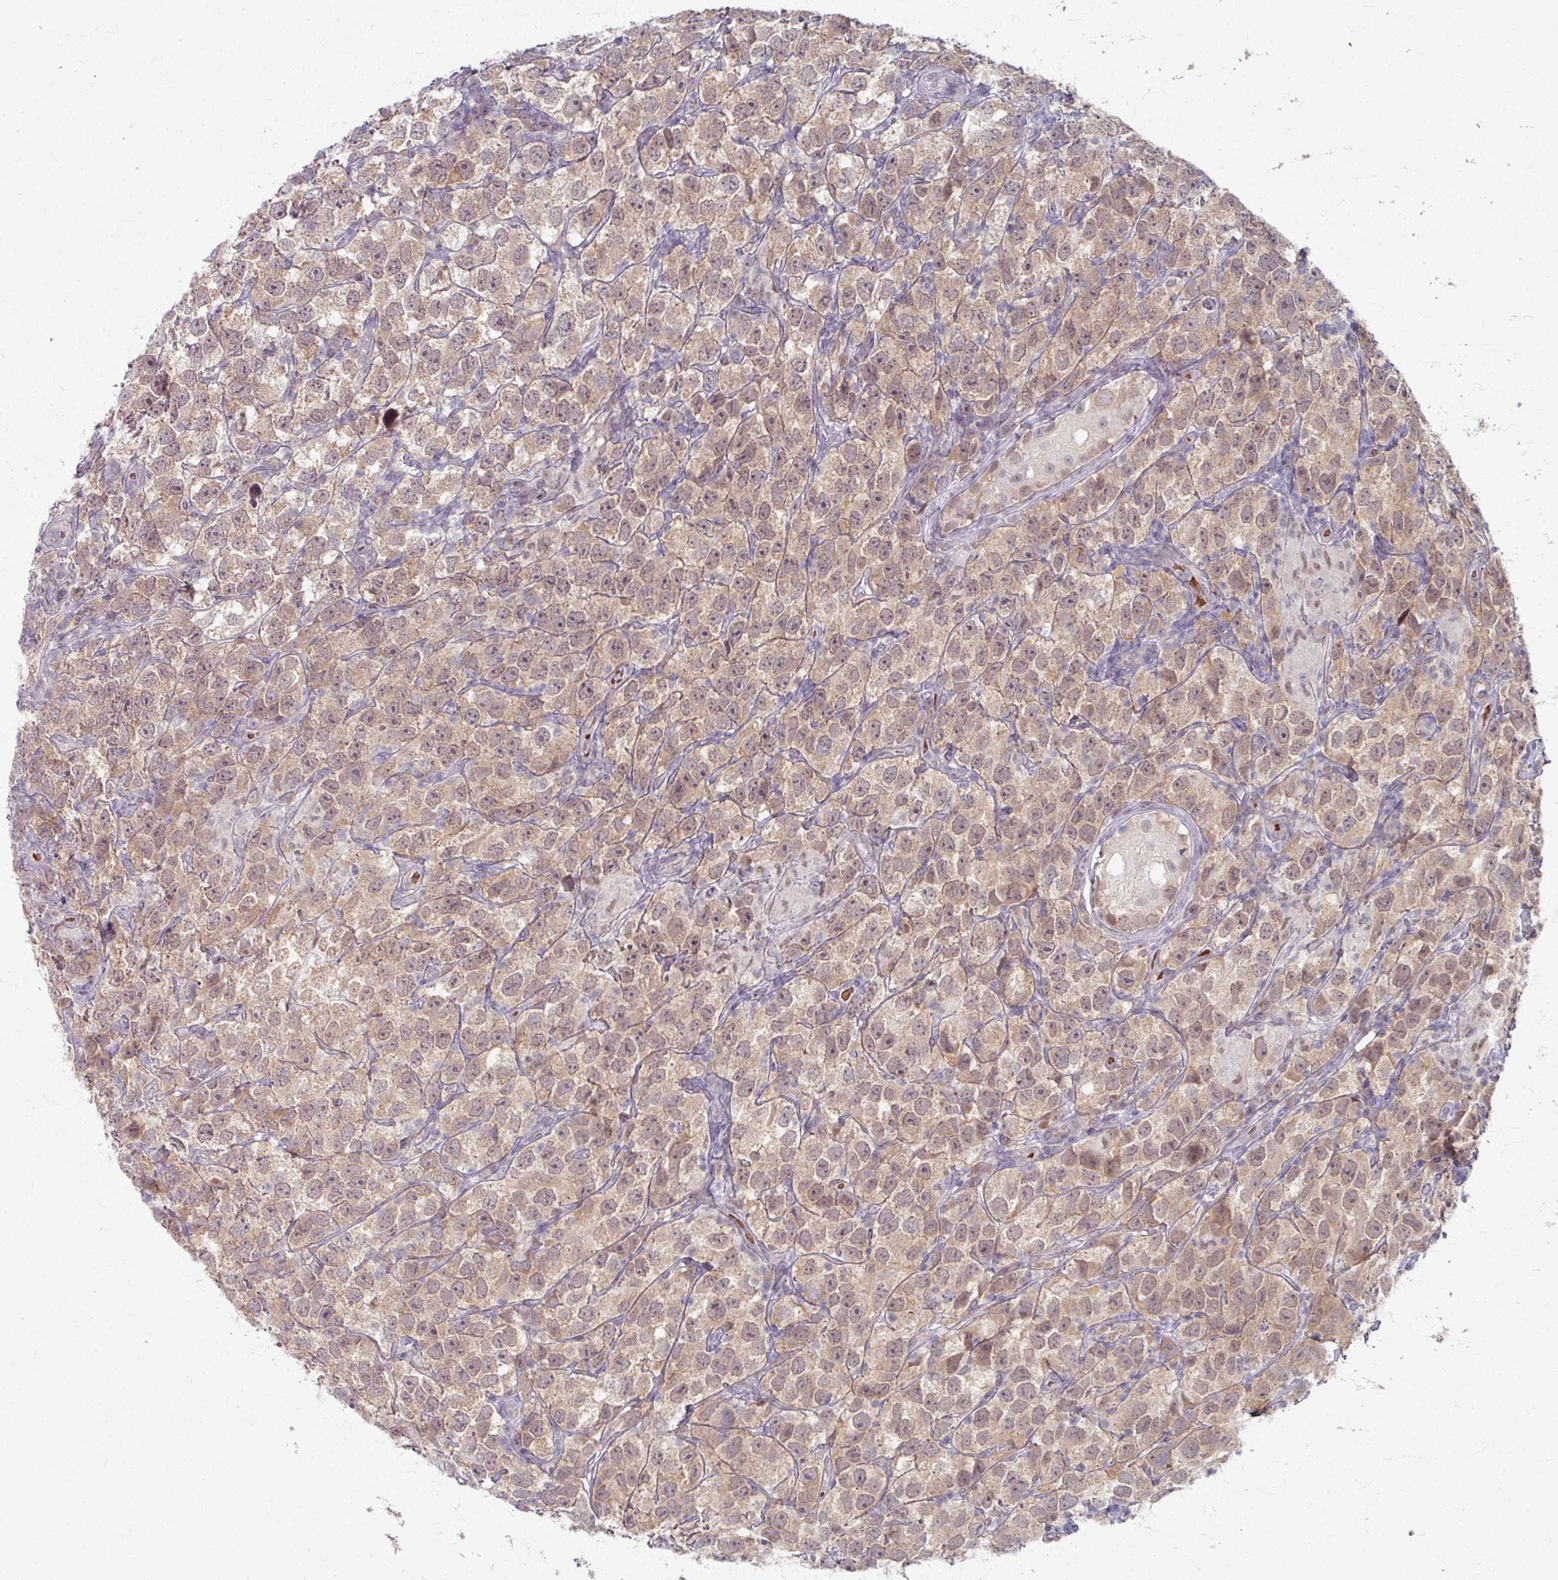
{"staining": {"intensity": "moderate", "quantity": ">75%", "location": "cytoplasmic/membranous,nuclear"}, "tissue": "testis cancer", "cell_type": "Tumor cells", "image_type": "cancer", "snomed": [{"axis": "morphology", "description": "Seminoma, NOS"}, {"axis": "topography", "description": "Testis"}], "caption": "A photomicrograph of human testis cancer stained for a protein demonstrates moderate cytoplasmic/membranous and nuclear brown staining in tumor cells. The staining was performed using DAB (3,3'-diaminobenzidine) to visualize the protein expression in brown, while the nuclei were stained in blue with hematoxylin (Magnification: 20x).", "gene": "KMT5C", "patient": {"sex": "male", "age": 26}}